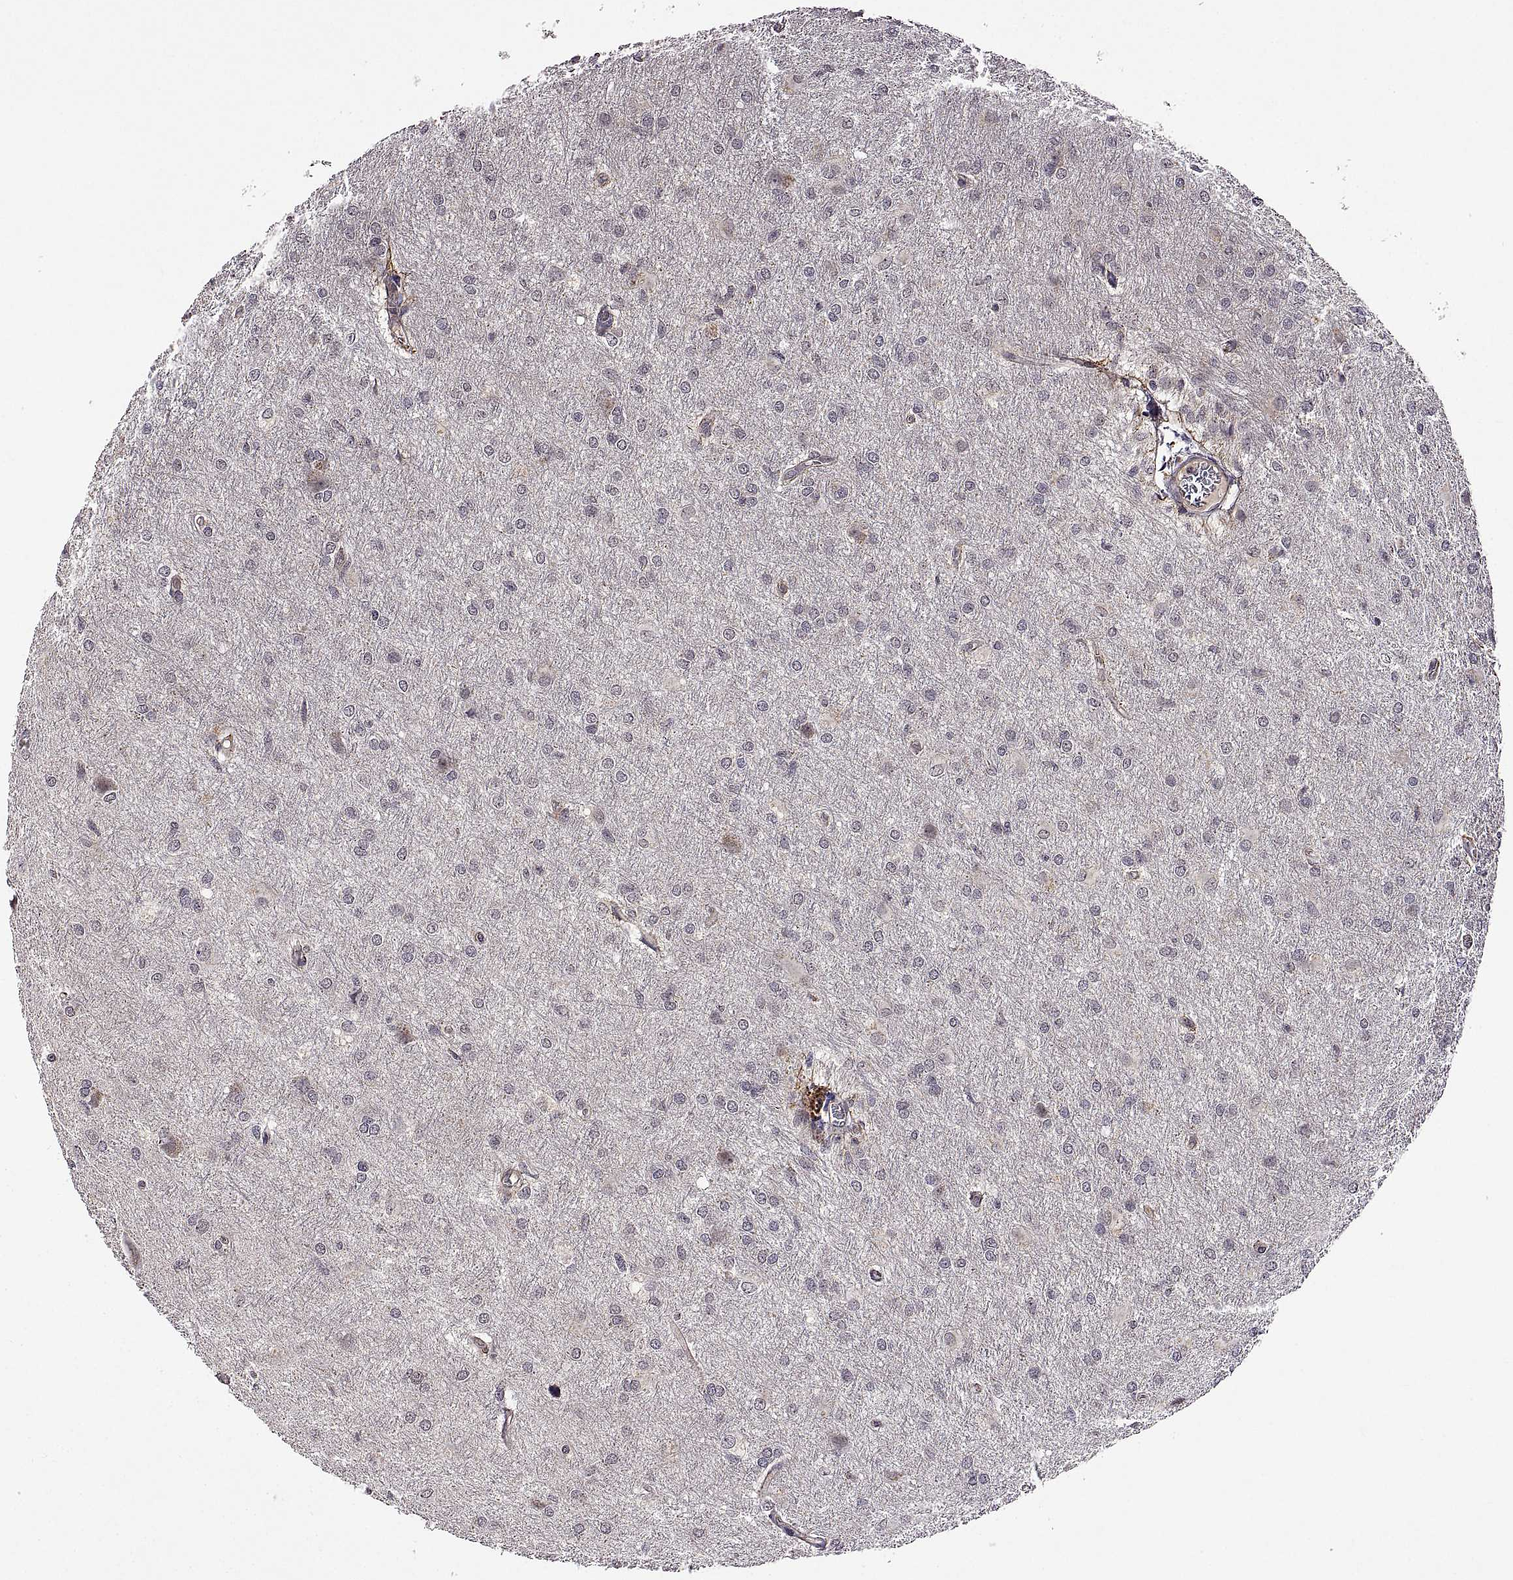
{"staining": {"intensity": "negative", "quantity": "none", "location": "none"}, "tissue": "glioma", "cell_type": "Tumor cells", "image_type": "cancer", "snomed": [{"axis": "morphology", "description": "Glioma, malignant, High grade"}, {"axis": "topography", "description": "Brain"}], "caption": "DAB (3,3'-diaminobenzidine) immunohistochemical staining of glioma demonstrates no significant positivity in tumor cells.", "gene": "LAMA1", "patient": {"sex": "male", "age": 68}}